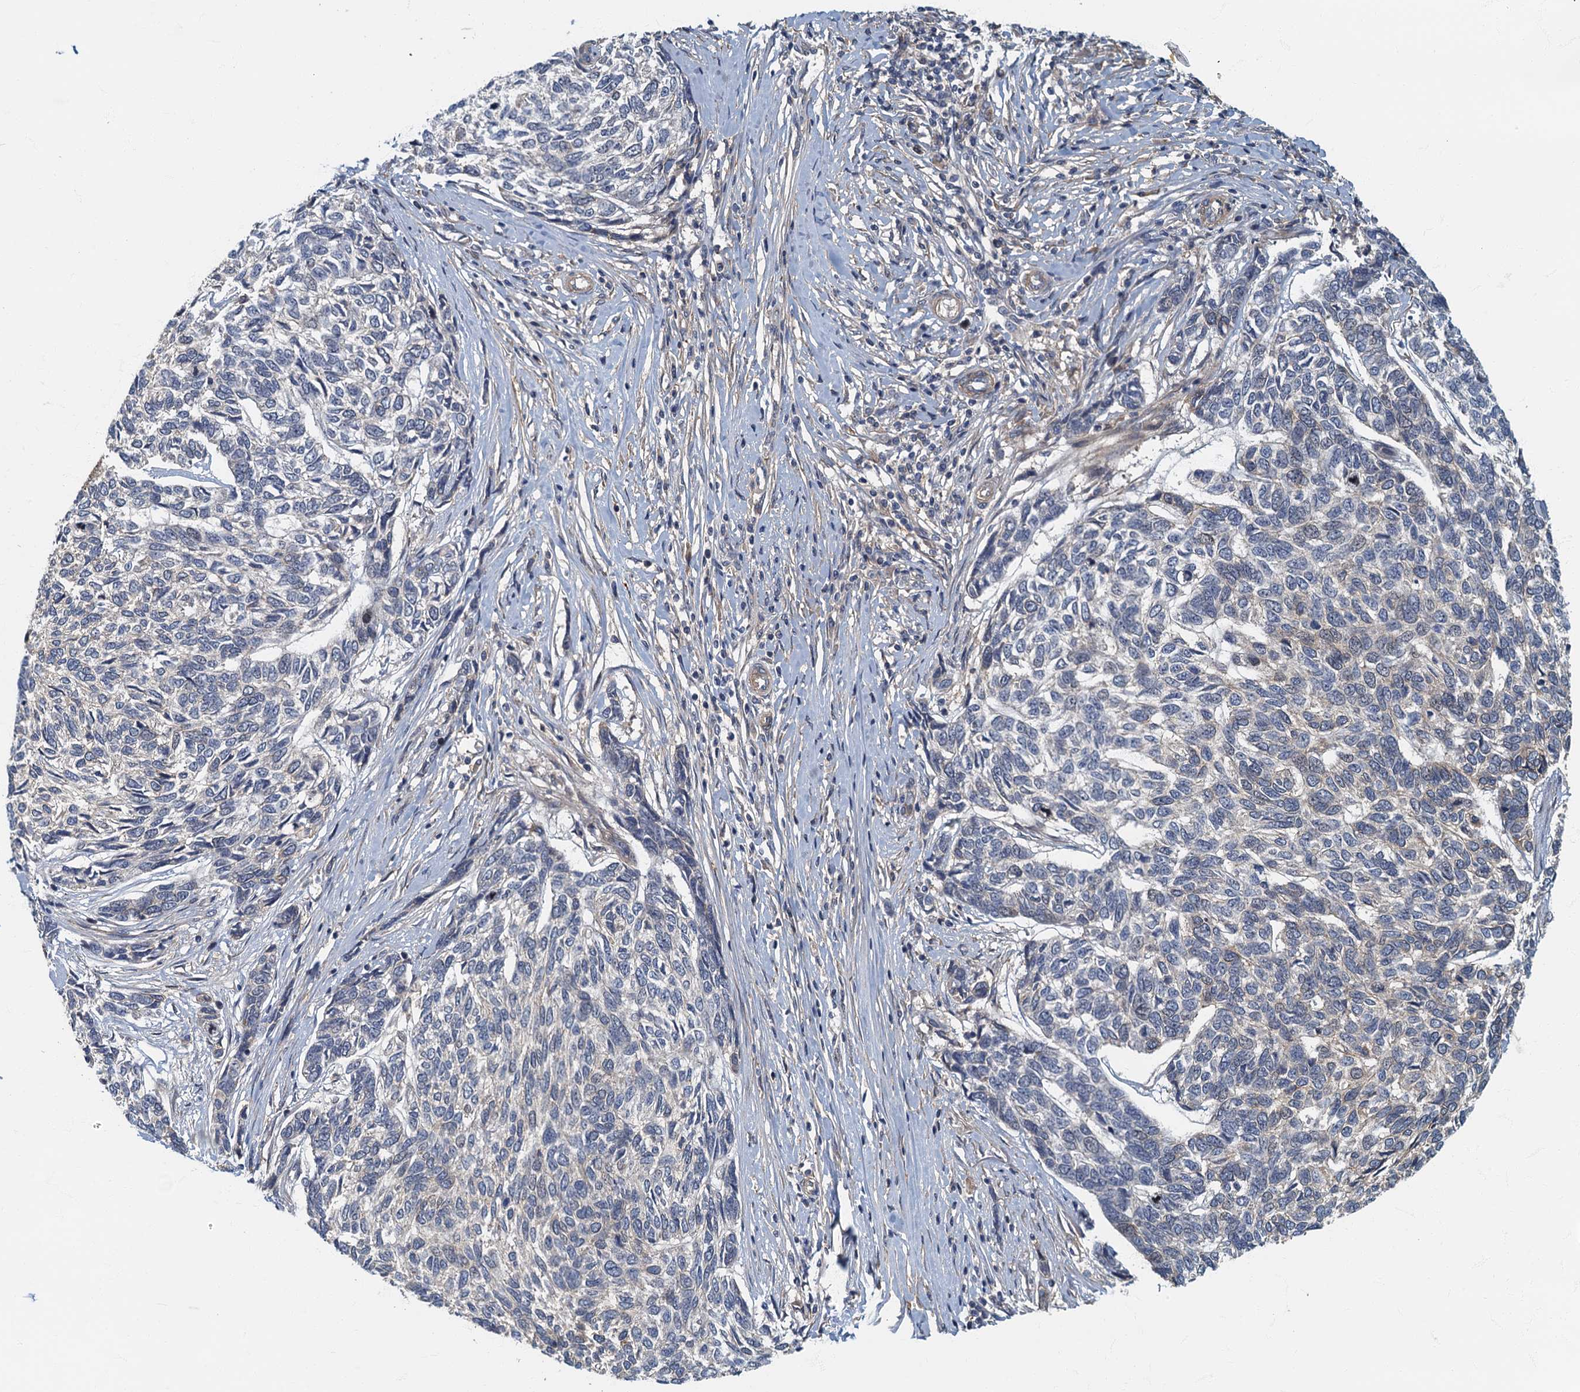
{"staining": {"intensity": "negative", "quantity": "none", "location": "none"}, "tissue": "skin cancer", "cell_type": "Tumor cells", "image_type": "cancer", "snomed": [{"axis": "morphology", "description": "Basal cell carcinoma"}, {"axis": "topography", "description": "Skin"}], "caption": "The immunohistochemistry (IHC) photomicrograph has no significant positivity in tumor cells of basal cell carcinoma (skin) tissue. Brightfield microscopy of IHC stained with DAB (brown) and hematoxylin (blue), captured at high magnification.", "gene": "CKAP2L", "patient": {"sex": "female", "age": 65}}